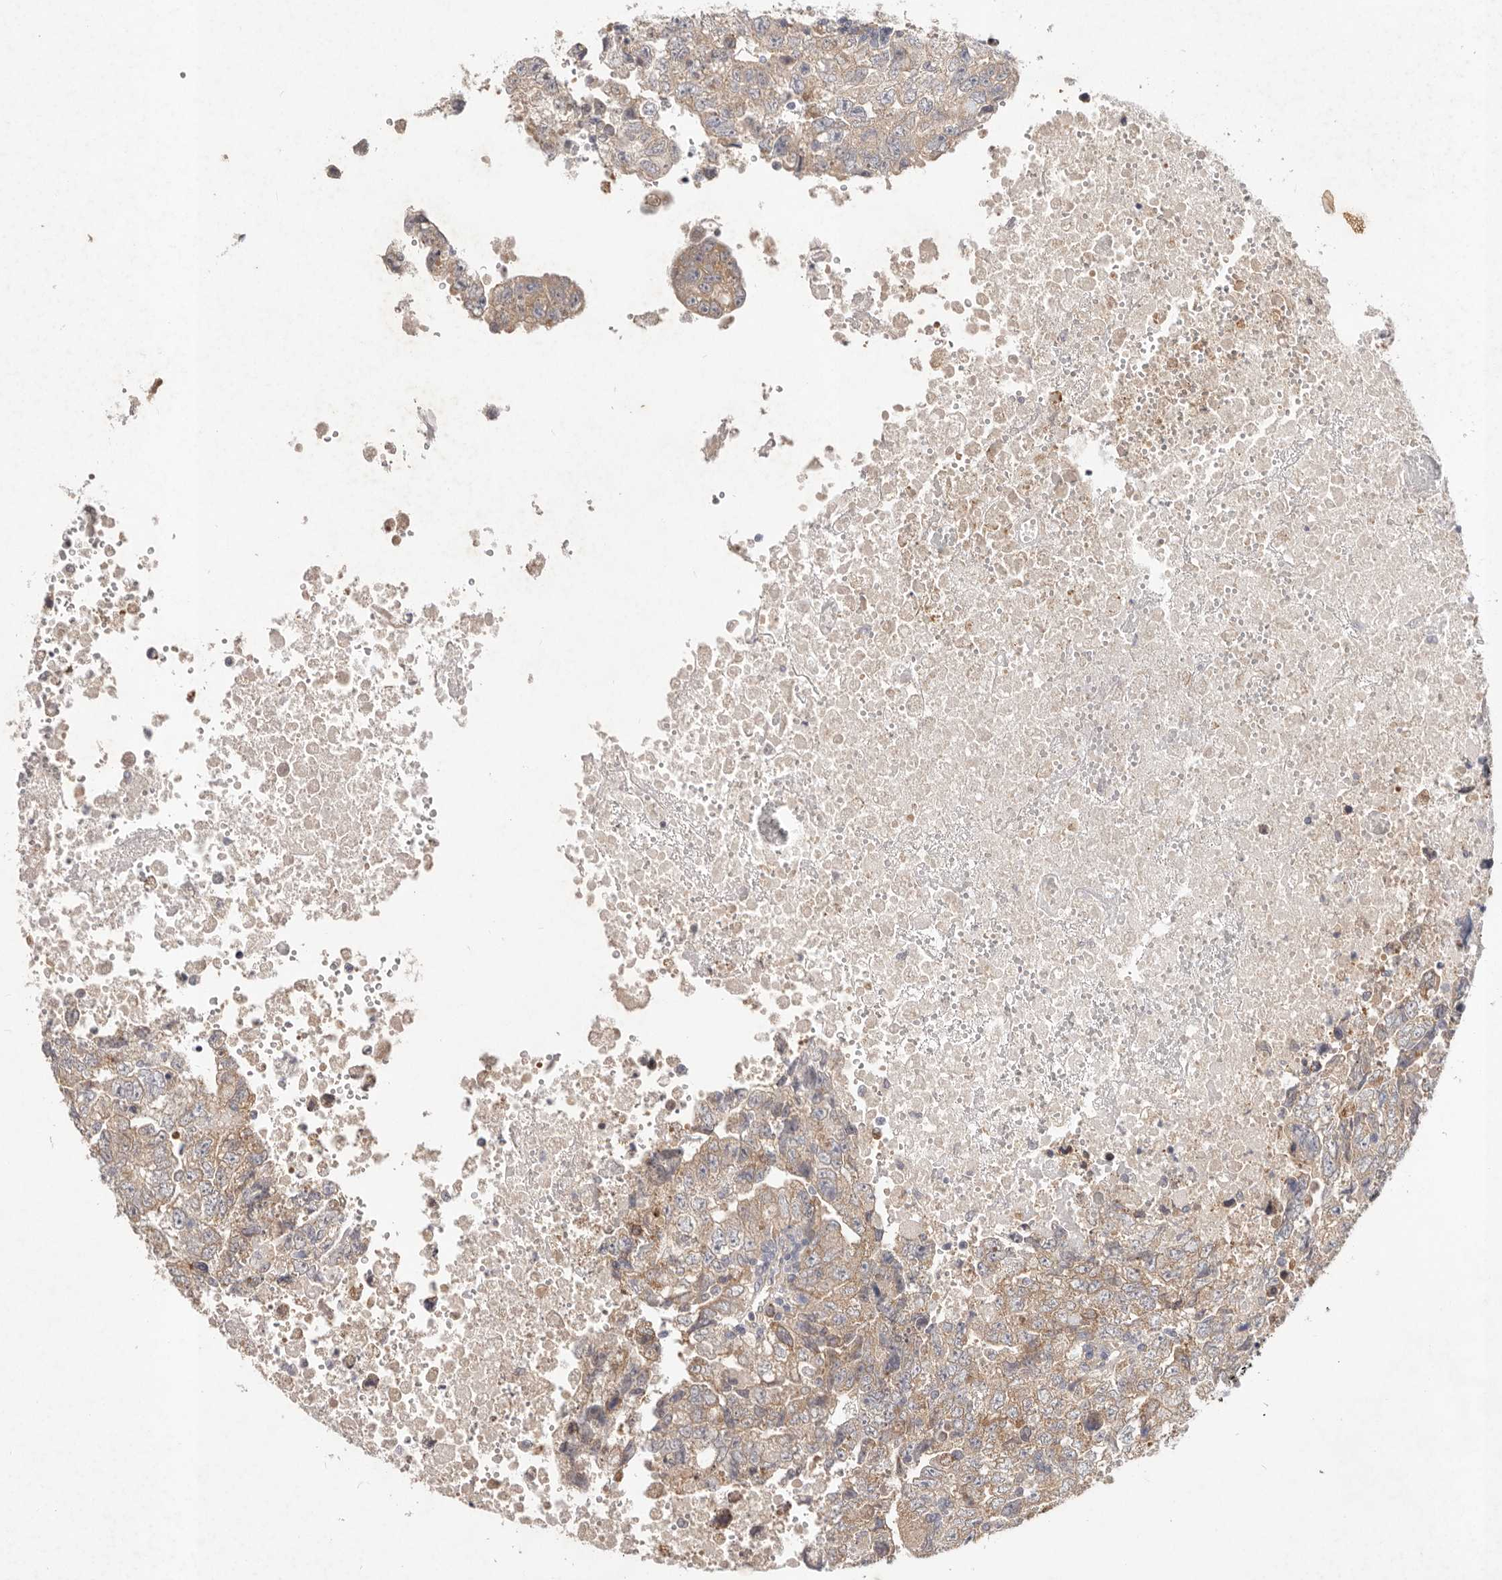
{"staining": {"intensity": "weak", "quantity": ">75%", "location": "cytoplasmic/membranous"}, "tissue": "testis cancer", "cell_type": "Tumor cells", "image_type": "cancer", "snomed": [{"axis": "morphology", "description": "Carcinoma, Embryonal, NOS"}, {"axis": "topography", "description": "Testis"}], "caption": "A high-resolution image shows immunohistochemistry (IHC) staining of testis embryonal carcinoma, which demonstrates weak cytoplasmic/membranous staining in about >75% of tumor cells.", "gene": "WDR77", "patient": {"sex": "male", "age": 37}}